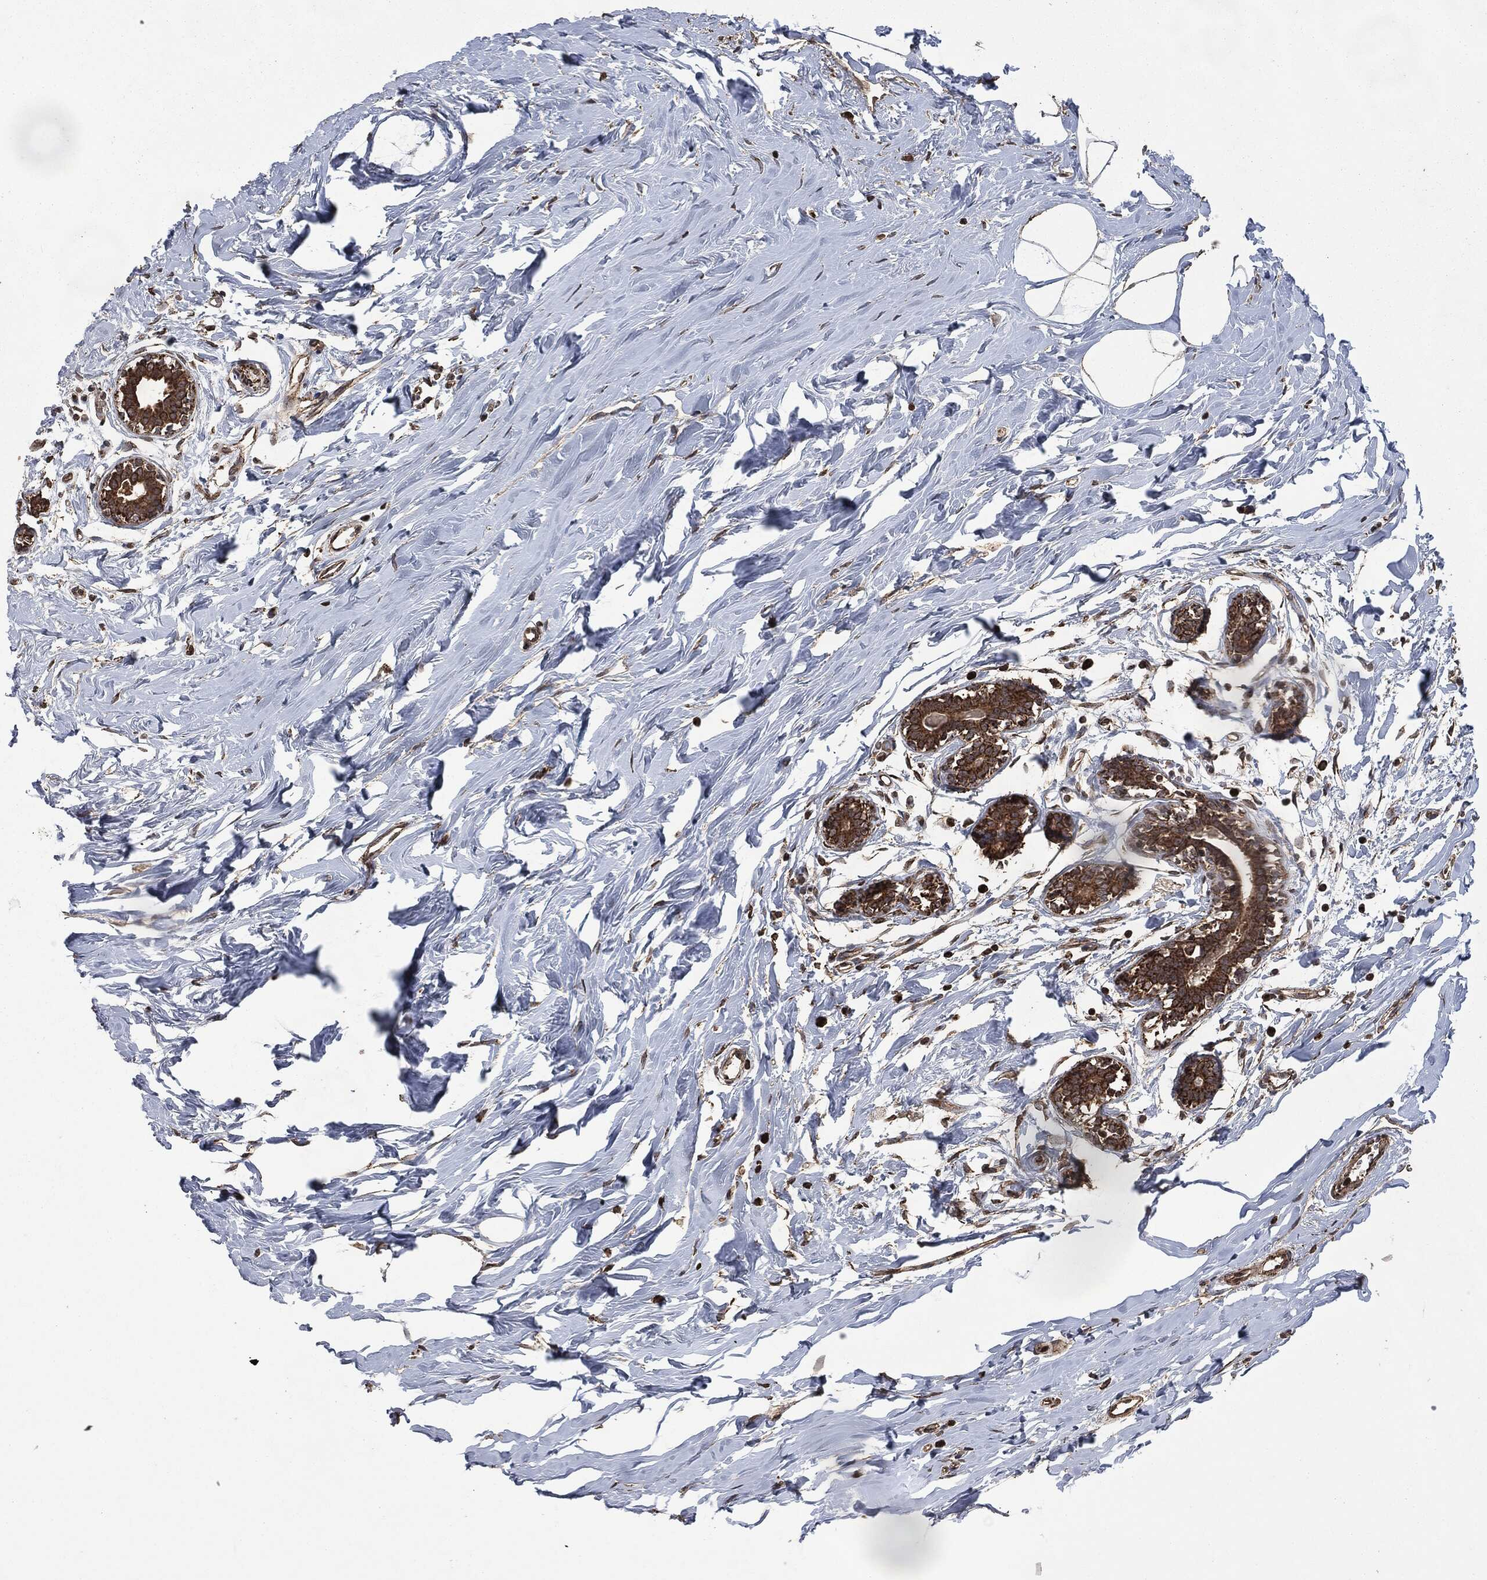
{"staining": {"intensity": "moderate", "quantity": ">75%", "location": "cytoplasmic/membranous"}, "tissue": "breast", "cell_type": "Adipocytes", "image_type": "normal", "snomed": [{"axis": "morphology", "description": "Normal tissue, NOS"}, {"axis": "morphology", "description": "Lobular carcinoma, in situ"}, {"axis": "topography", "description": "Breast"}], "caption": "Immunohistochemistry (IHC) staining of benign breast, which demonstrates medium levels of moderate cytoplasmic/membranous expression in about >75% of adipocytes indicating moderate cytoplasmic/membranous protein staining. The staining was performed using DAB (brown) for protein detection and nuclei were counterstained in hematoxylin (blue).", "gene": "LIG3", "patient": {"sex": "female", "age": 35}}